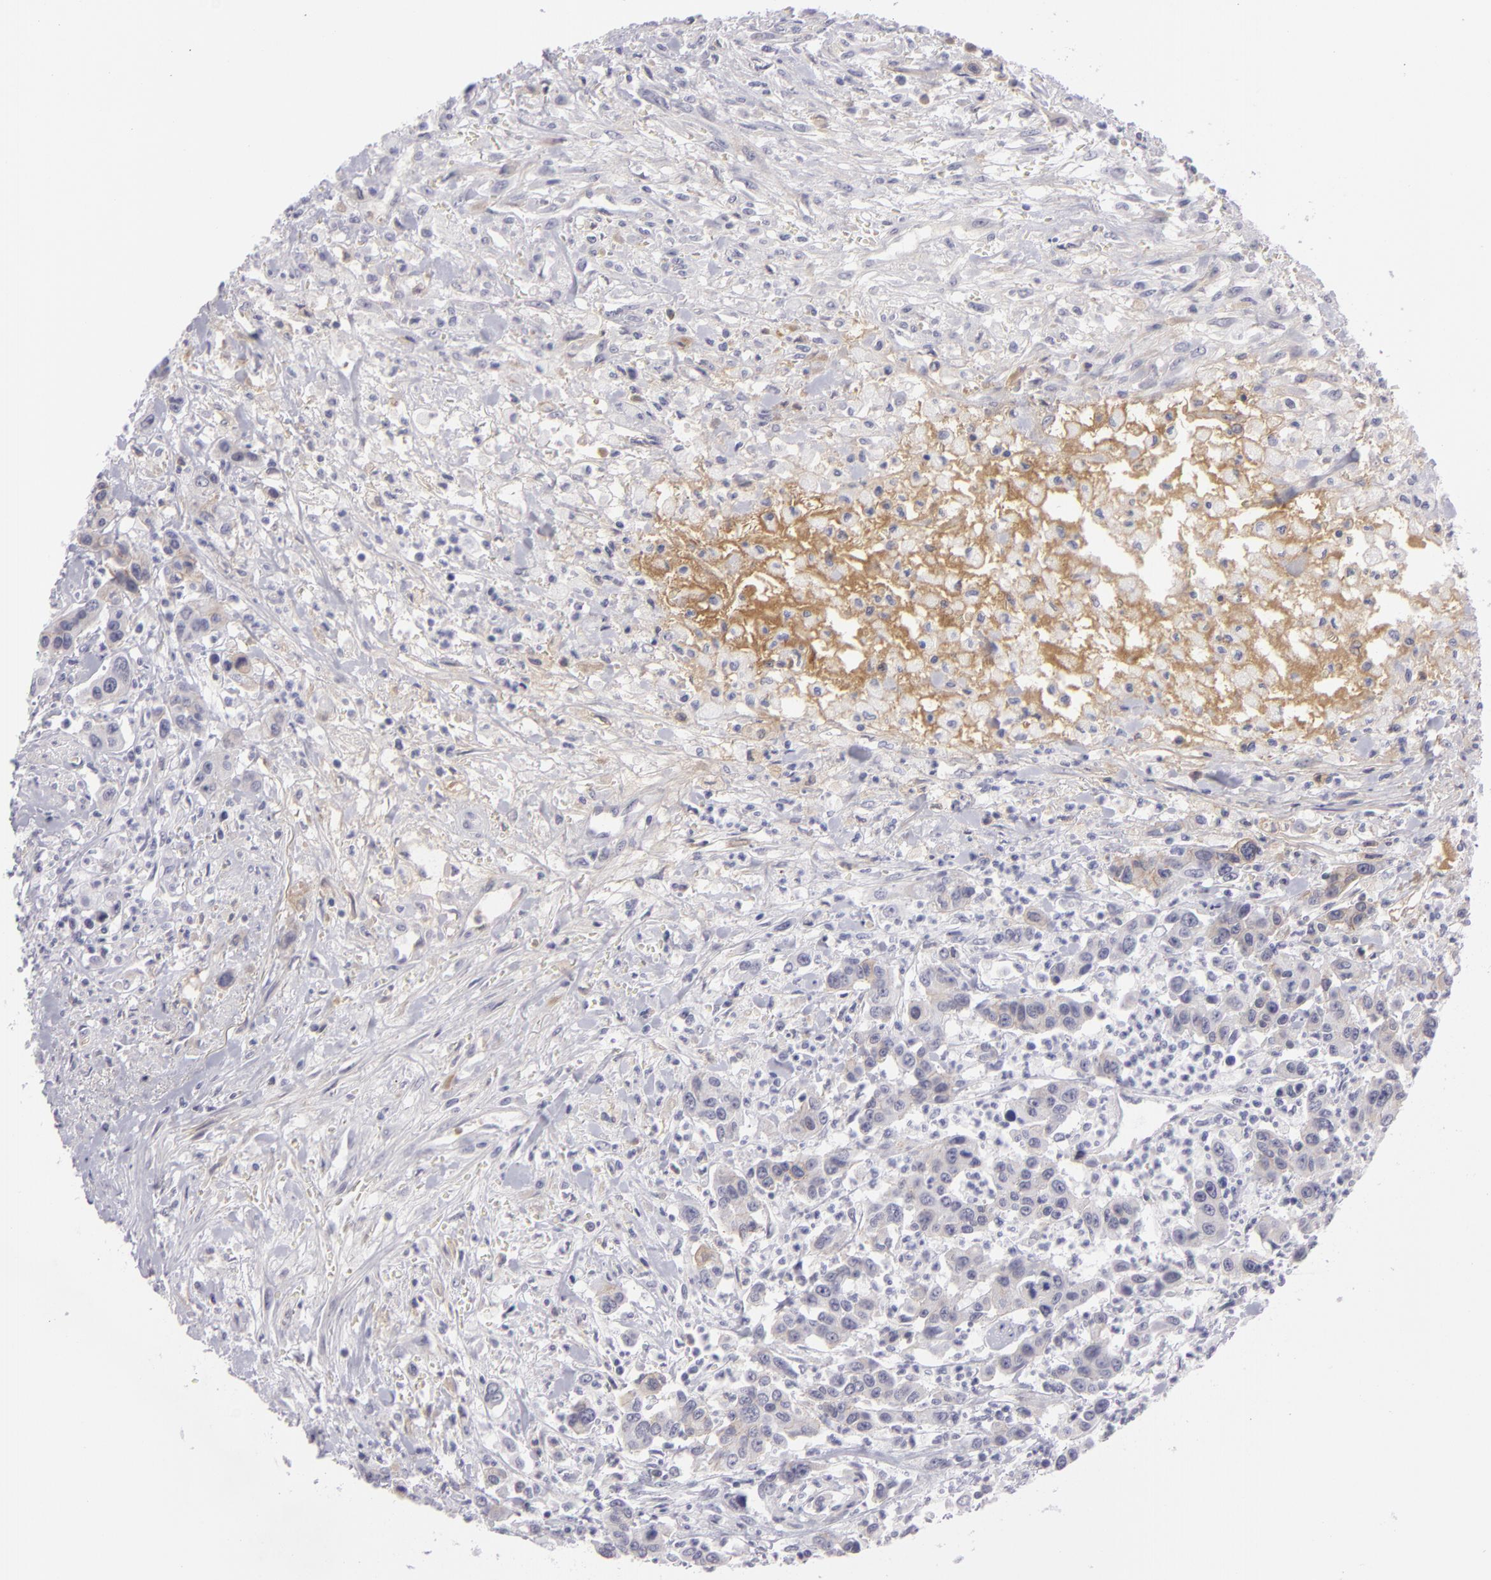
{"staining": {"intensity": "negative", "quantity": "none", "location": "none"}, "tissue": "urothelial cancer", "cell_type": "Tumor cells", "image_type": "cancer", "snomed": [{"axis": "morphology", "description": "Urothelial carcinoma, High grade"}, {"axis": "topography", "description": "Urinary bladder"}], "caption": "This is a photomicrograph of immunohistochemistry staining of urothelial carcinoma (high-grade), which shows no expression in tumor cells.", "gene": "CTNNB1", "patient": {"sex": "male", "age": 86}}